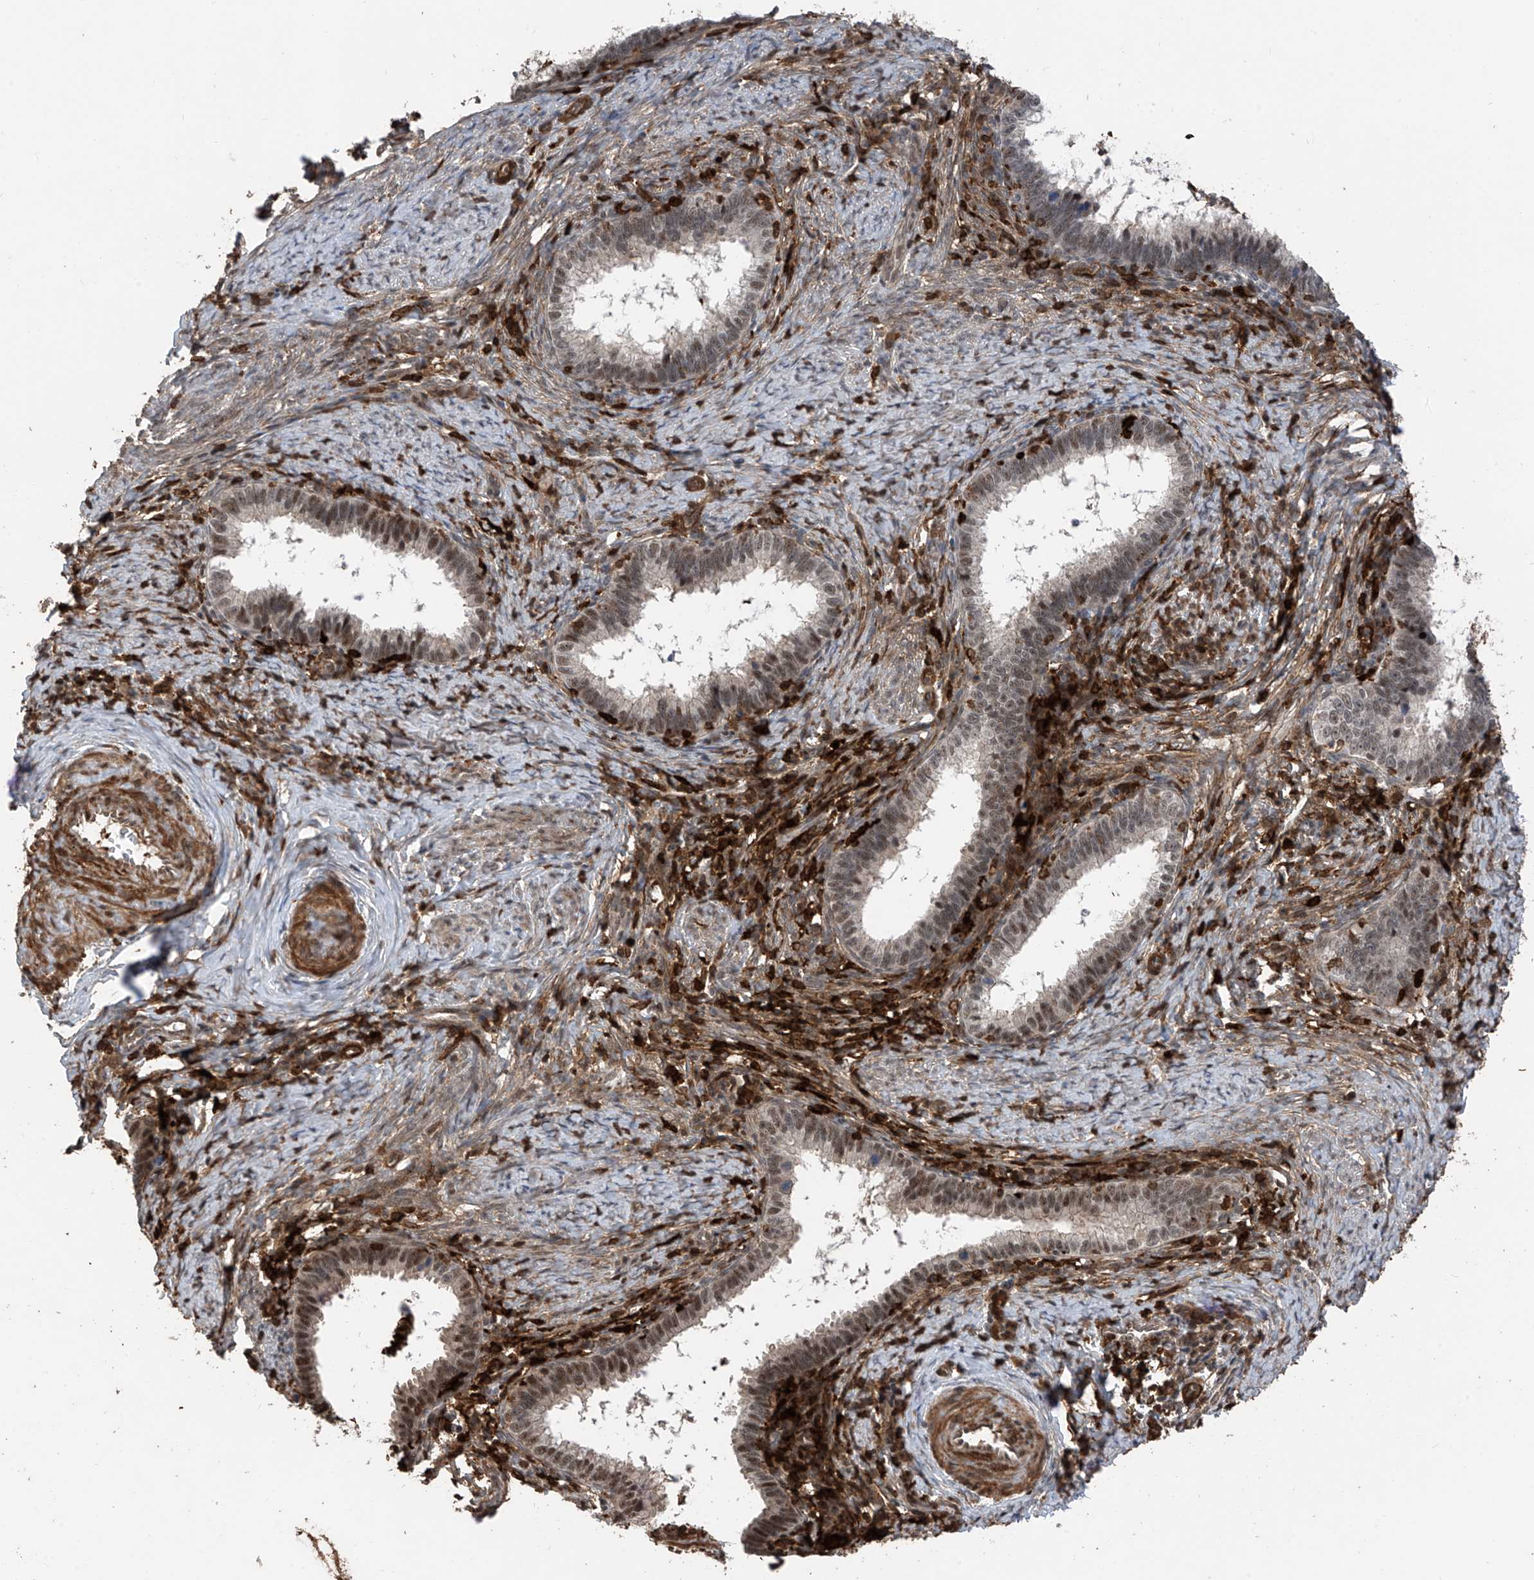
{"staining": {"intensity": "moderate", "quantity": "<25%", "location": "nuclear"}, "tissue": "cervical cancer", "cell_type": "Tumor cells", "image_type": "cancer", "snomed": [{"axis": "morphology", "description": "Adenocarcinoma, NOS"}, {"axis": "topography", "description": "Cervix"}], "caption": "Immunohistochemical staining of adenocarcinoma (cervical) reveals low levels of moderate nuclear positivity in about <25% of tumor cells.", "gene": "MICAL1", "patient": {"sex": "female", "age": 36}}